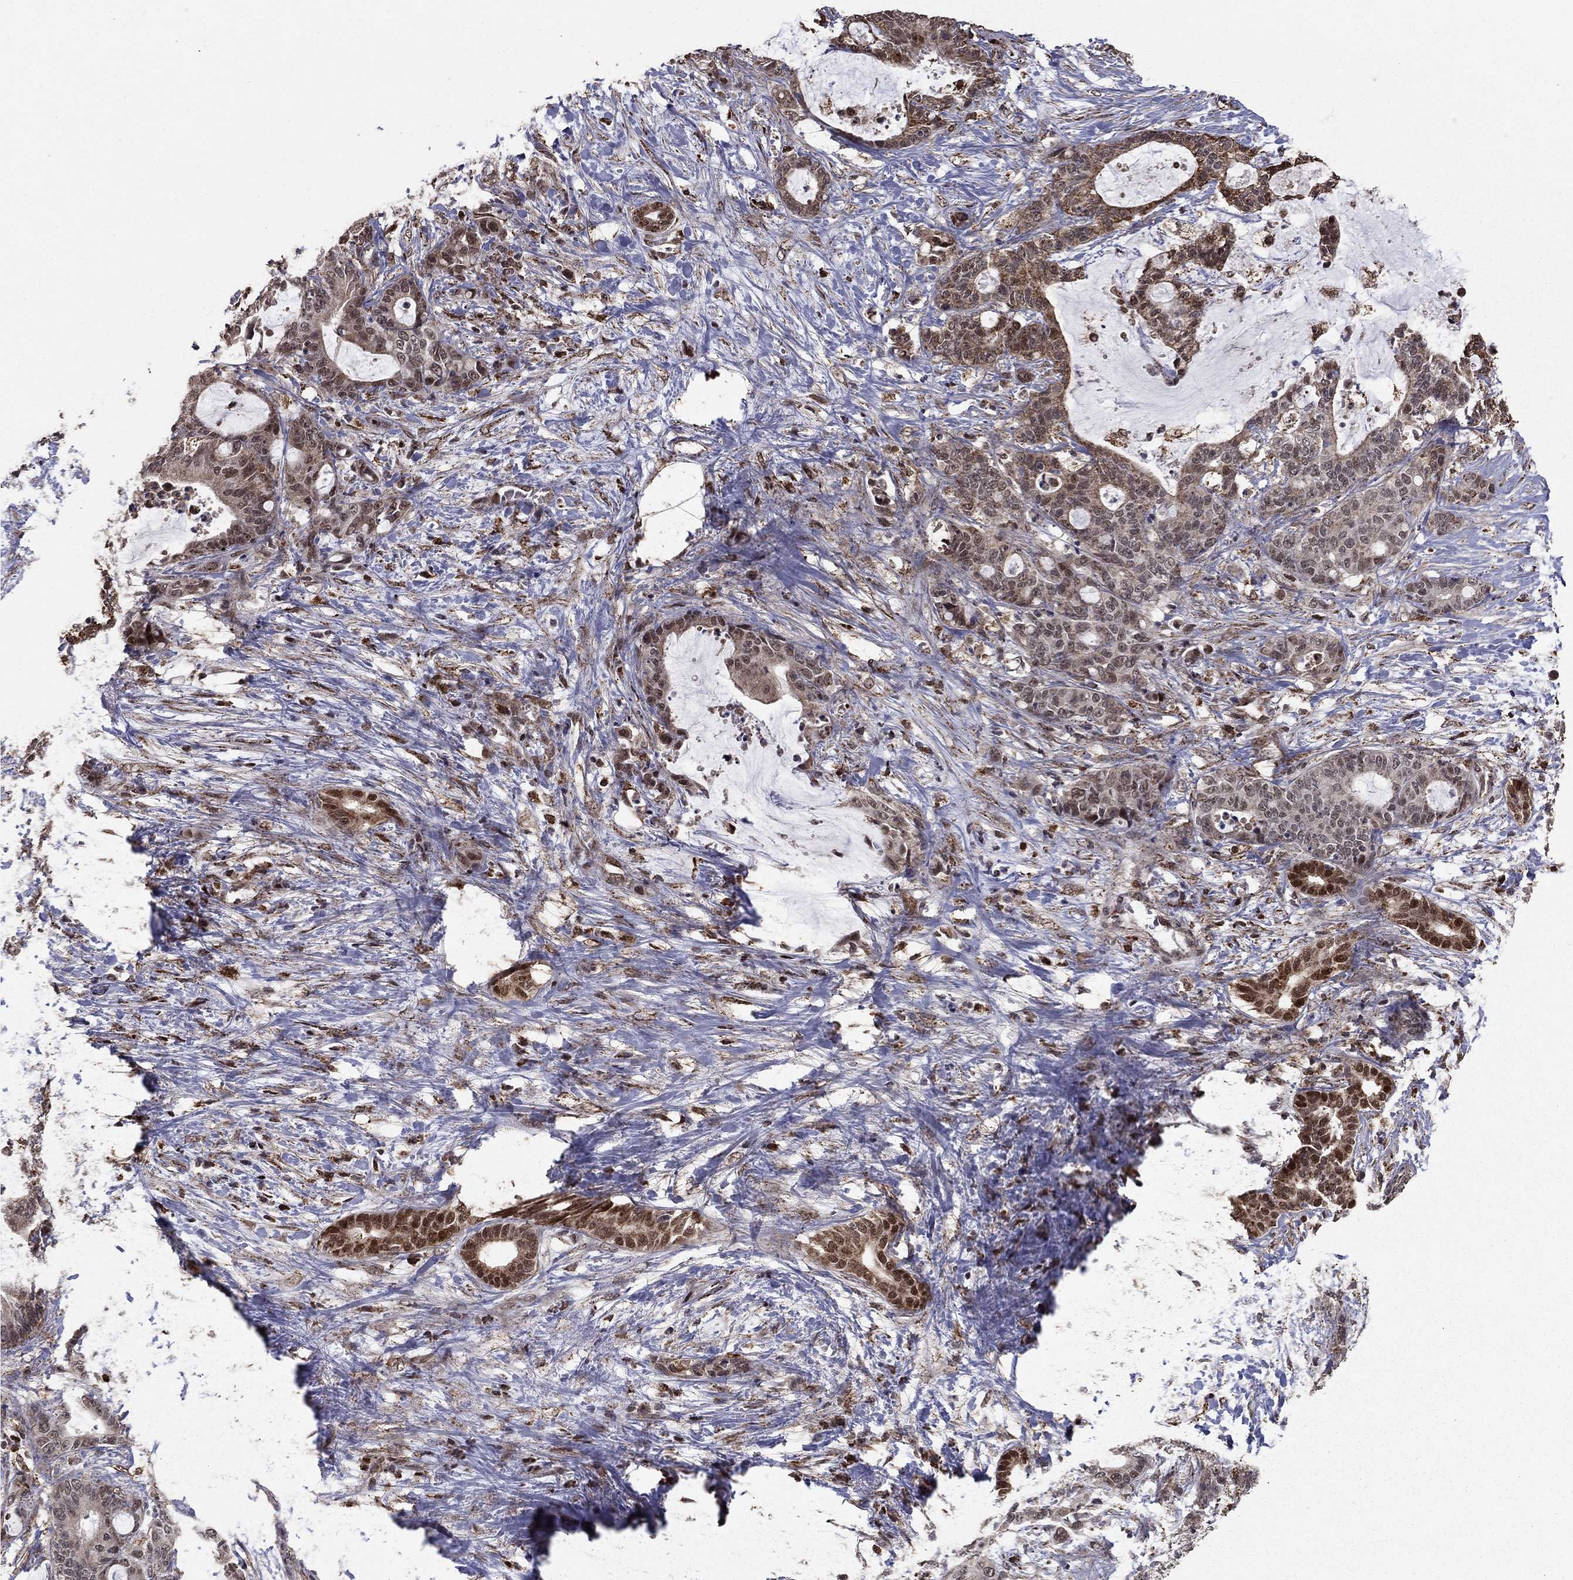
{"staining": {"intensity": "moderate", "quantity": "25%-75%", "location": "cytoplasmic/membranous,nuclear"}, "tissue": "liver cancer", "cell_type": "Tumor cells", "image_type": "cancer", "snomed": [{"axis": "morphology", "description": "Cholangiocarcinoma"}, {"axis": "topography", "description": "Liver"}], "caption": "The immunohistochemical stain shows moderate cytoplasmic/membranous and nuclear expression in tumor cells of cholangiocarcinoma (liver) tissue. Nuclei are stained in blue.", "gene": "ACOT13", "patient": {"sex": "female", "age": 73}}